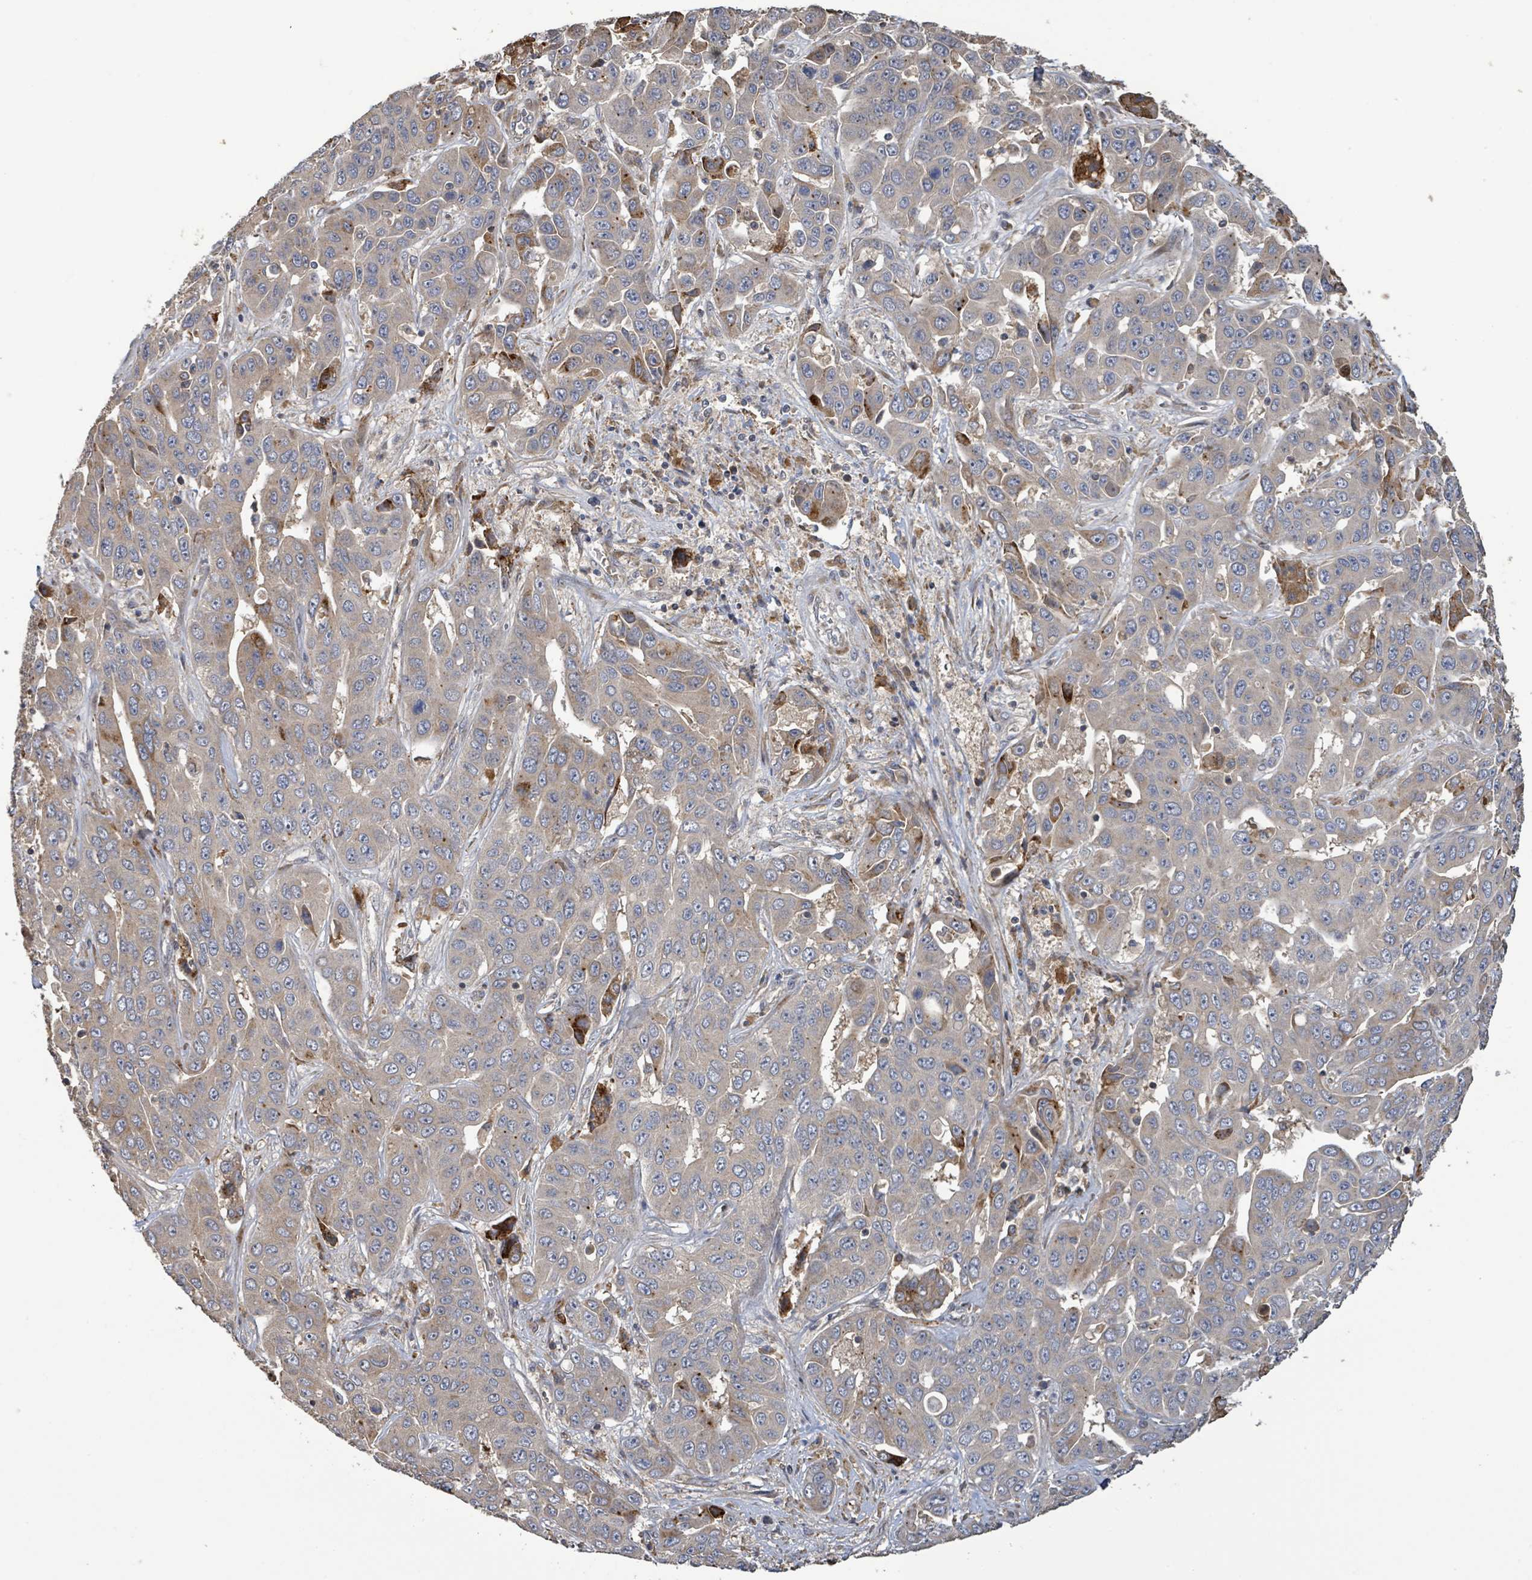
{"staining": {"intensity": "moderate", "quantity": "<25%", "location": "cytoplasmic/membranous"}, "tissue": "liver cancer", "cell_type": "Tumor cells", "image_type": "cancer", "snomed": [{"axis": "morphology", "description": "Cholangiocarcinoma"}, {"axis": "topography", "description": "Liver"}], "caption": "There is low levels of moderate cytoplasmic/membranous staining in tumor cells of liver cholangiocarcinoma, as demonstrated by immunohistochemical staining (brown color).", "gene": "STARD4", "patient": {"sex": "female", "age": 52}}